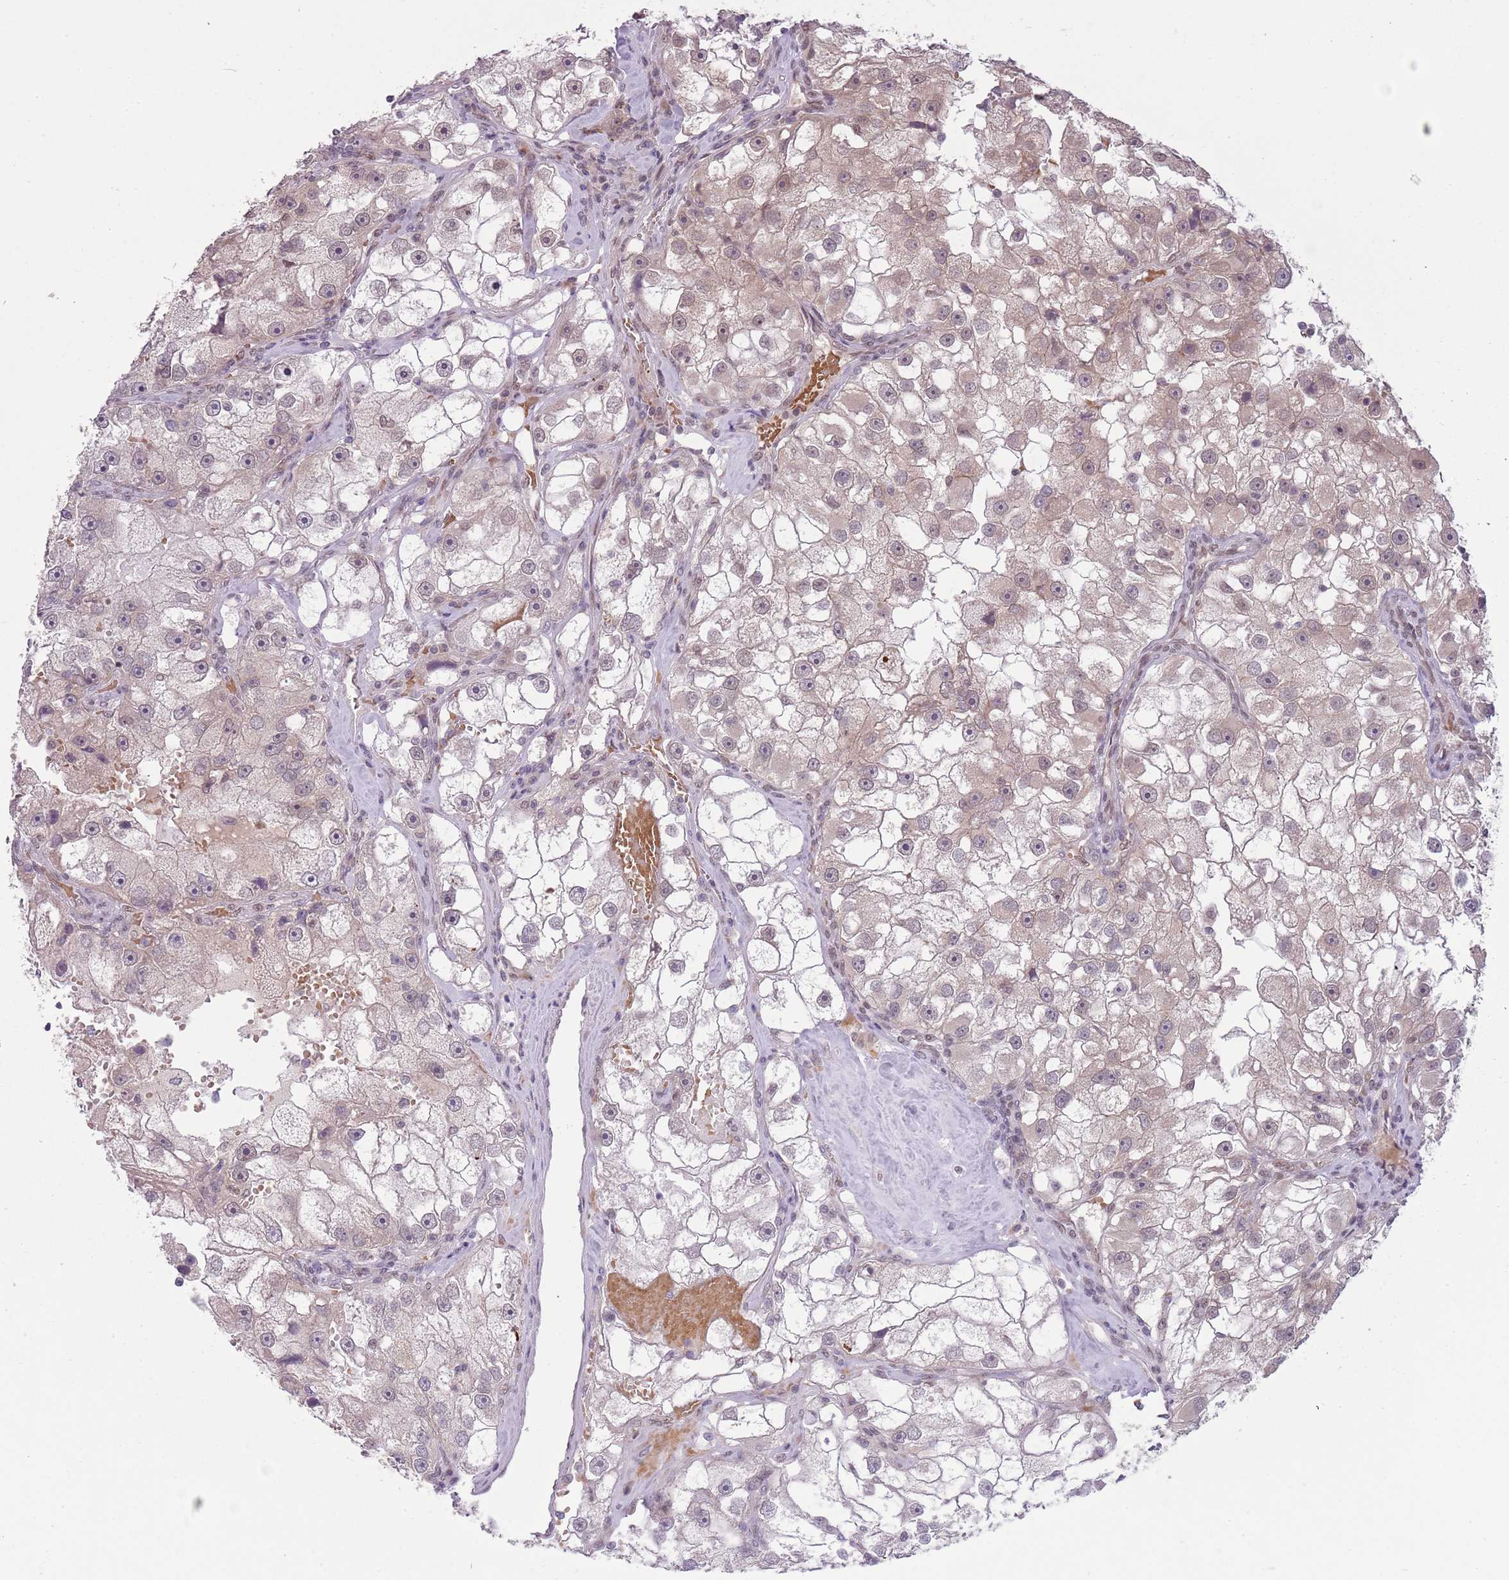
{"staining": {"intensity": "weak", "quantity": "<25%", "location": "cytoplasmic/membranous"}, "tissue": "renal cancer", "cell_type": "Tumor cells", "image_type": "cancer", "snomed": [{"axis": "morphology", "description": "Adenocarcinoma, NOS"}, {"axis": "topography", "description": "Kidney"}], "caption": "An immunohistochemistry image of renal adenocarcinoma is shown. There is no staining in tumor cells of renal adenocarcinoma.", "gene": "TM2D1", "patient": {"sex": "male", "age": 63}}